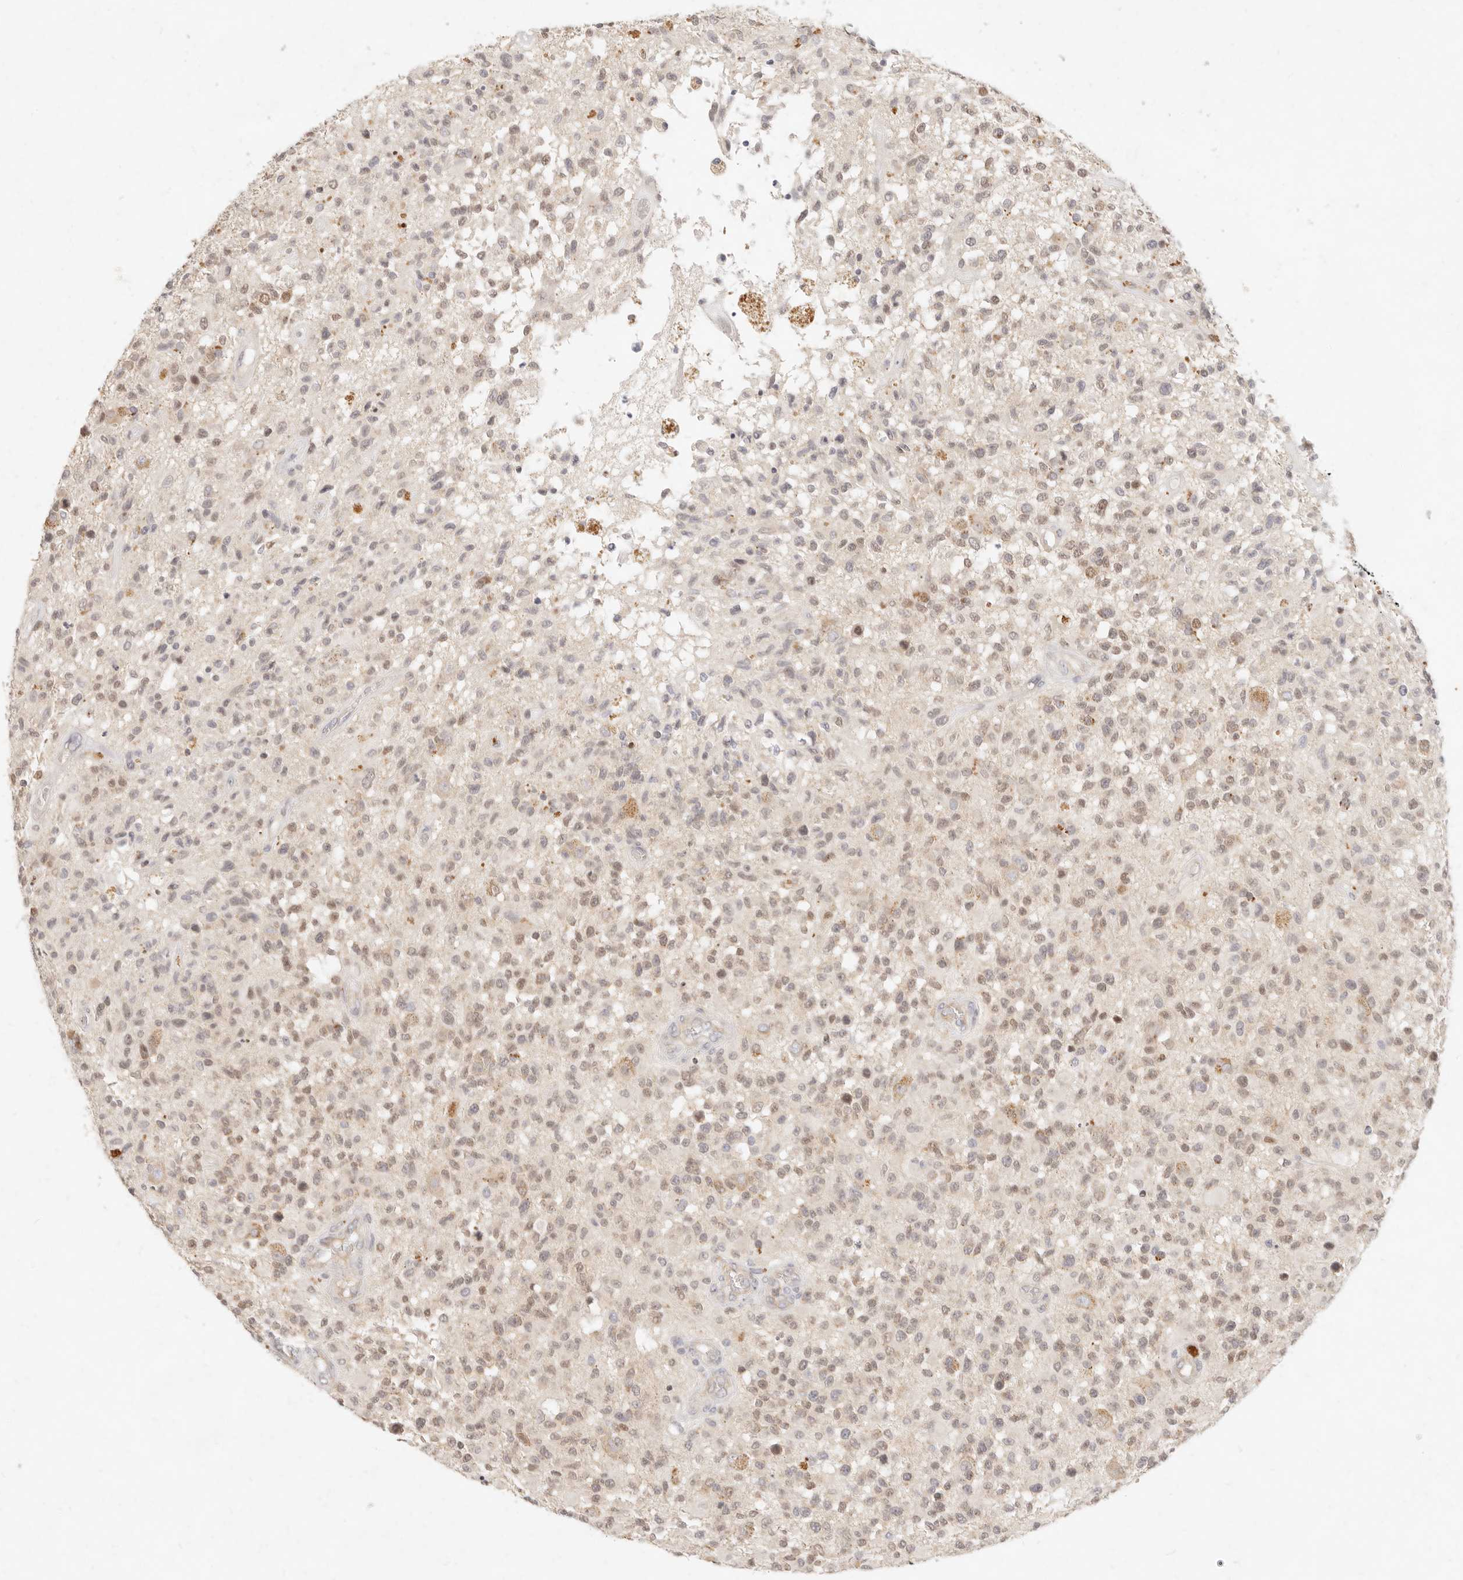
{"staining": {"intensity": "weak", "quantity": "25%-75%", "location": "nuclear"}, "tissue": "glioma", "cell_type": "Tumor cells", "image_type": "cancer", "snomed": [{"axis": "morphology", "description": "Glioma, malignant, High grade"}, {"axis": "morphology", "description": "Glioblastoma, NOS"}, {"axis": "topography", "description": "Brain"}], "caption": "An image of glioblastoma stained for a protein shows weak nuclear brown staining in tumor cells.", "gene": "ASCL3", "patient": {"sex": "male", "age": 60}}